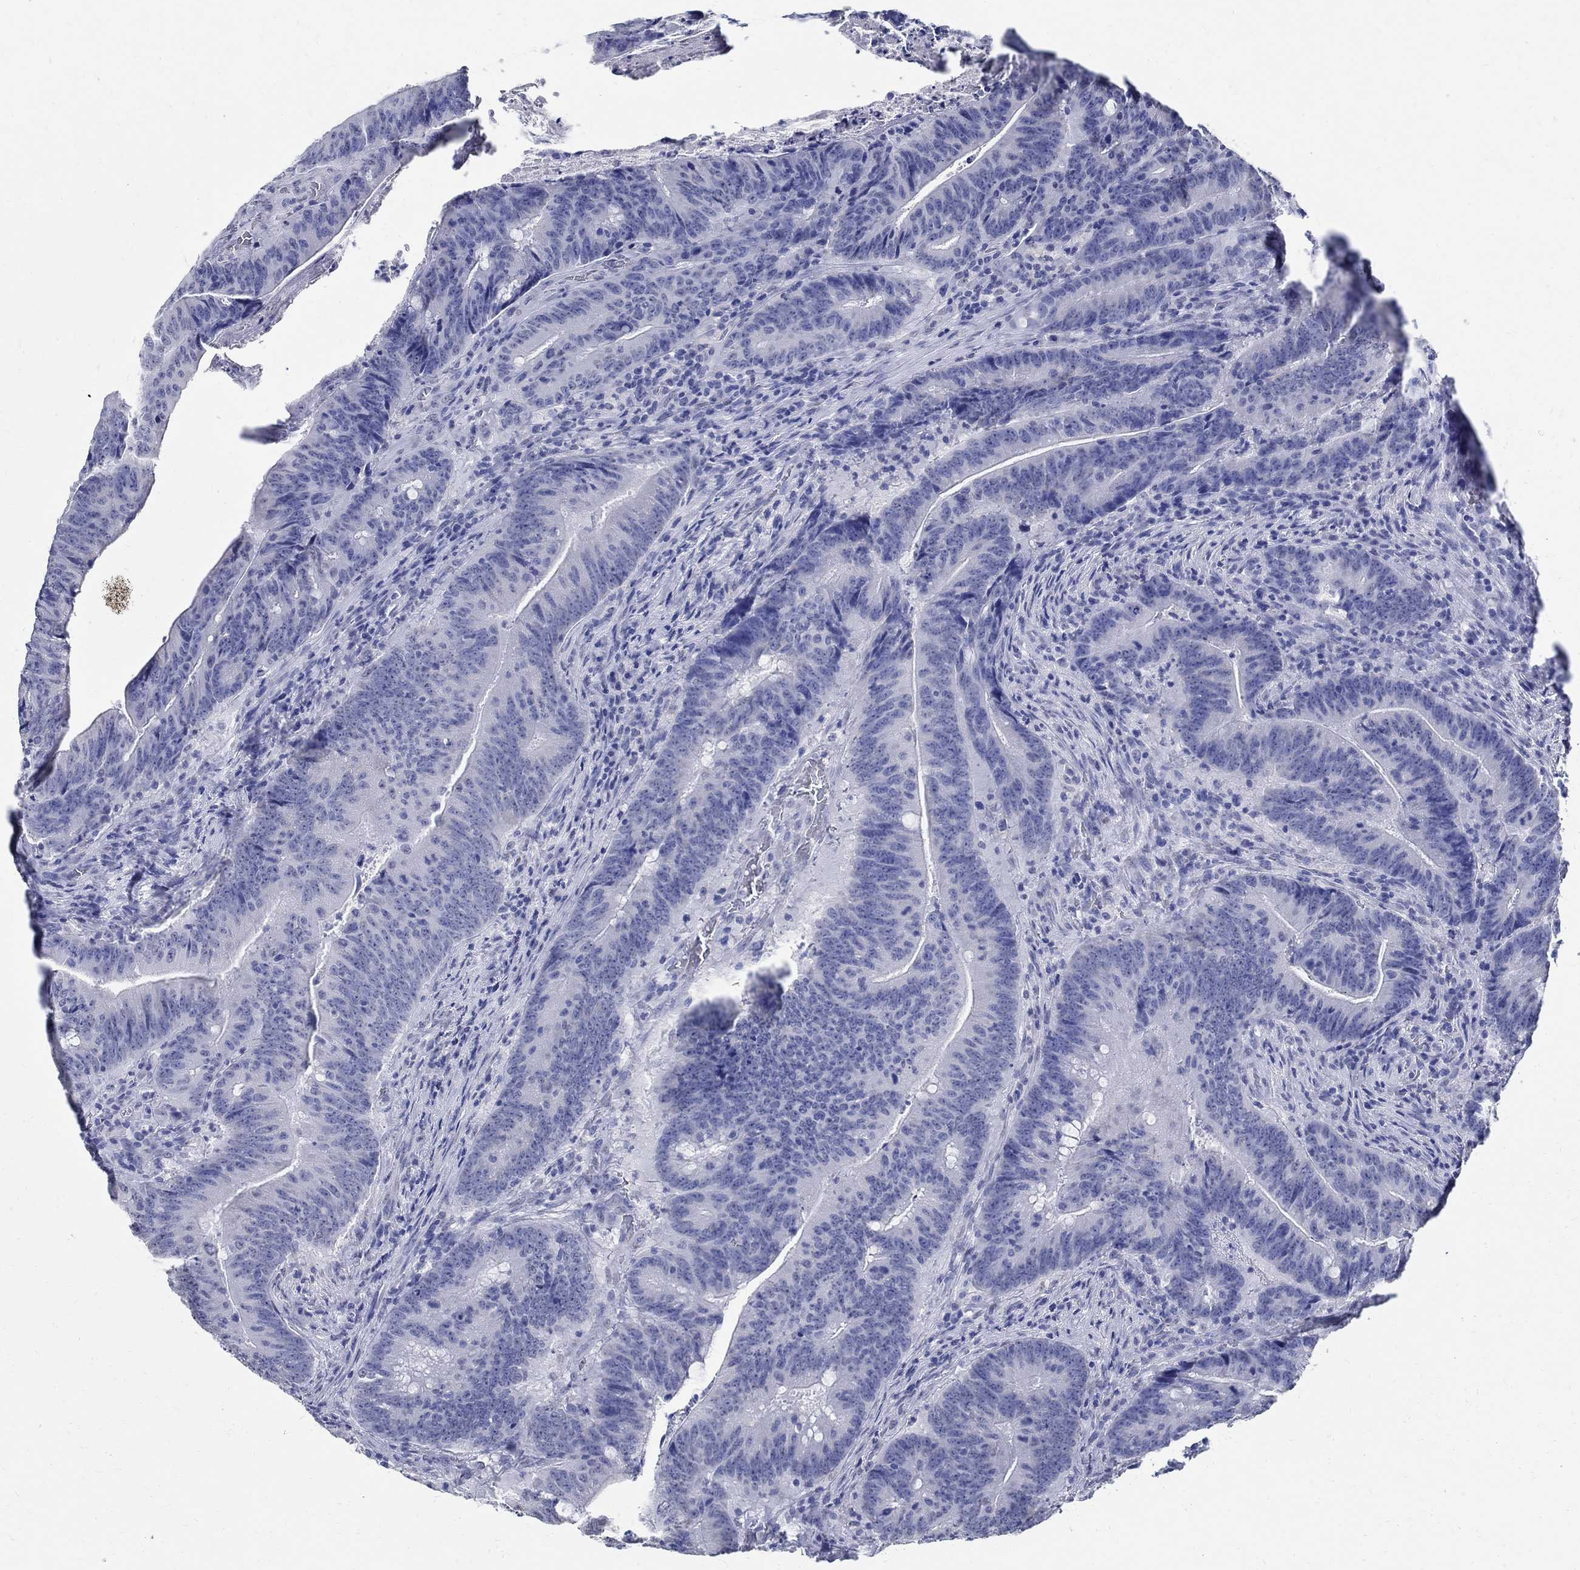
{"staining": {"intensity": "negative", "quantity": "none", "location": "none"}, "tissue": "colorectal cancer", "cell_type": "Tumor cells", "image_type": "cancer", "snomed": [{"axis": "morphology", "description": "Adenocarcinoma, NOS"}, {"axis": "topography", "description": "Colon"}], "caption": "Colorectal cancer was stained to show a protein in brown. There is no significant expression in tumor cells. (Stains: DAB immunohistochemistry with hematoxylin counter stain, Microscopy: brightfield microscopy at high magnification).", "gene": "TSPAN16", "patient": {"sex": "female", "age": 87}}